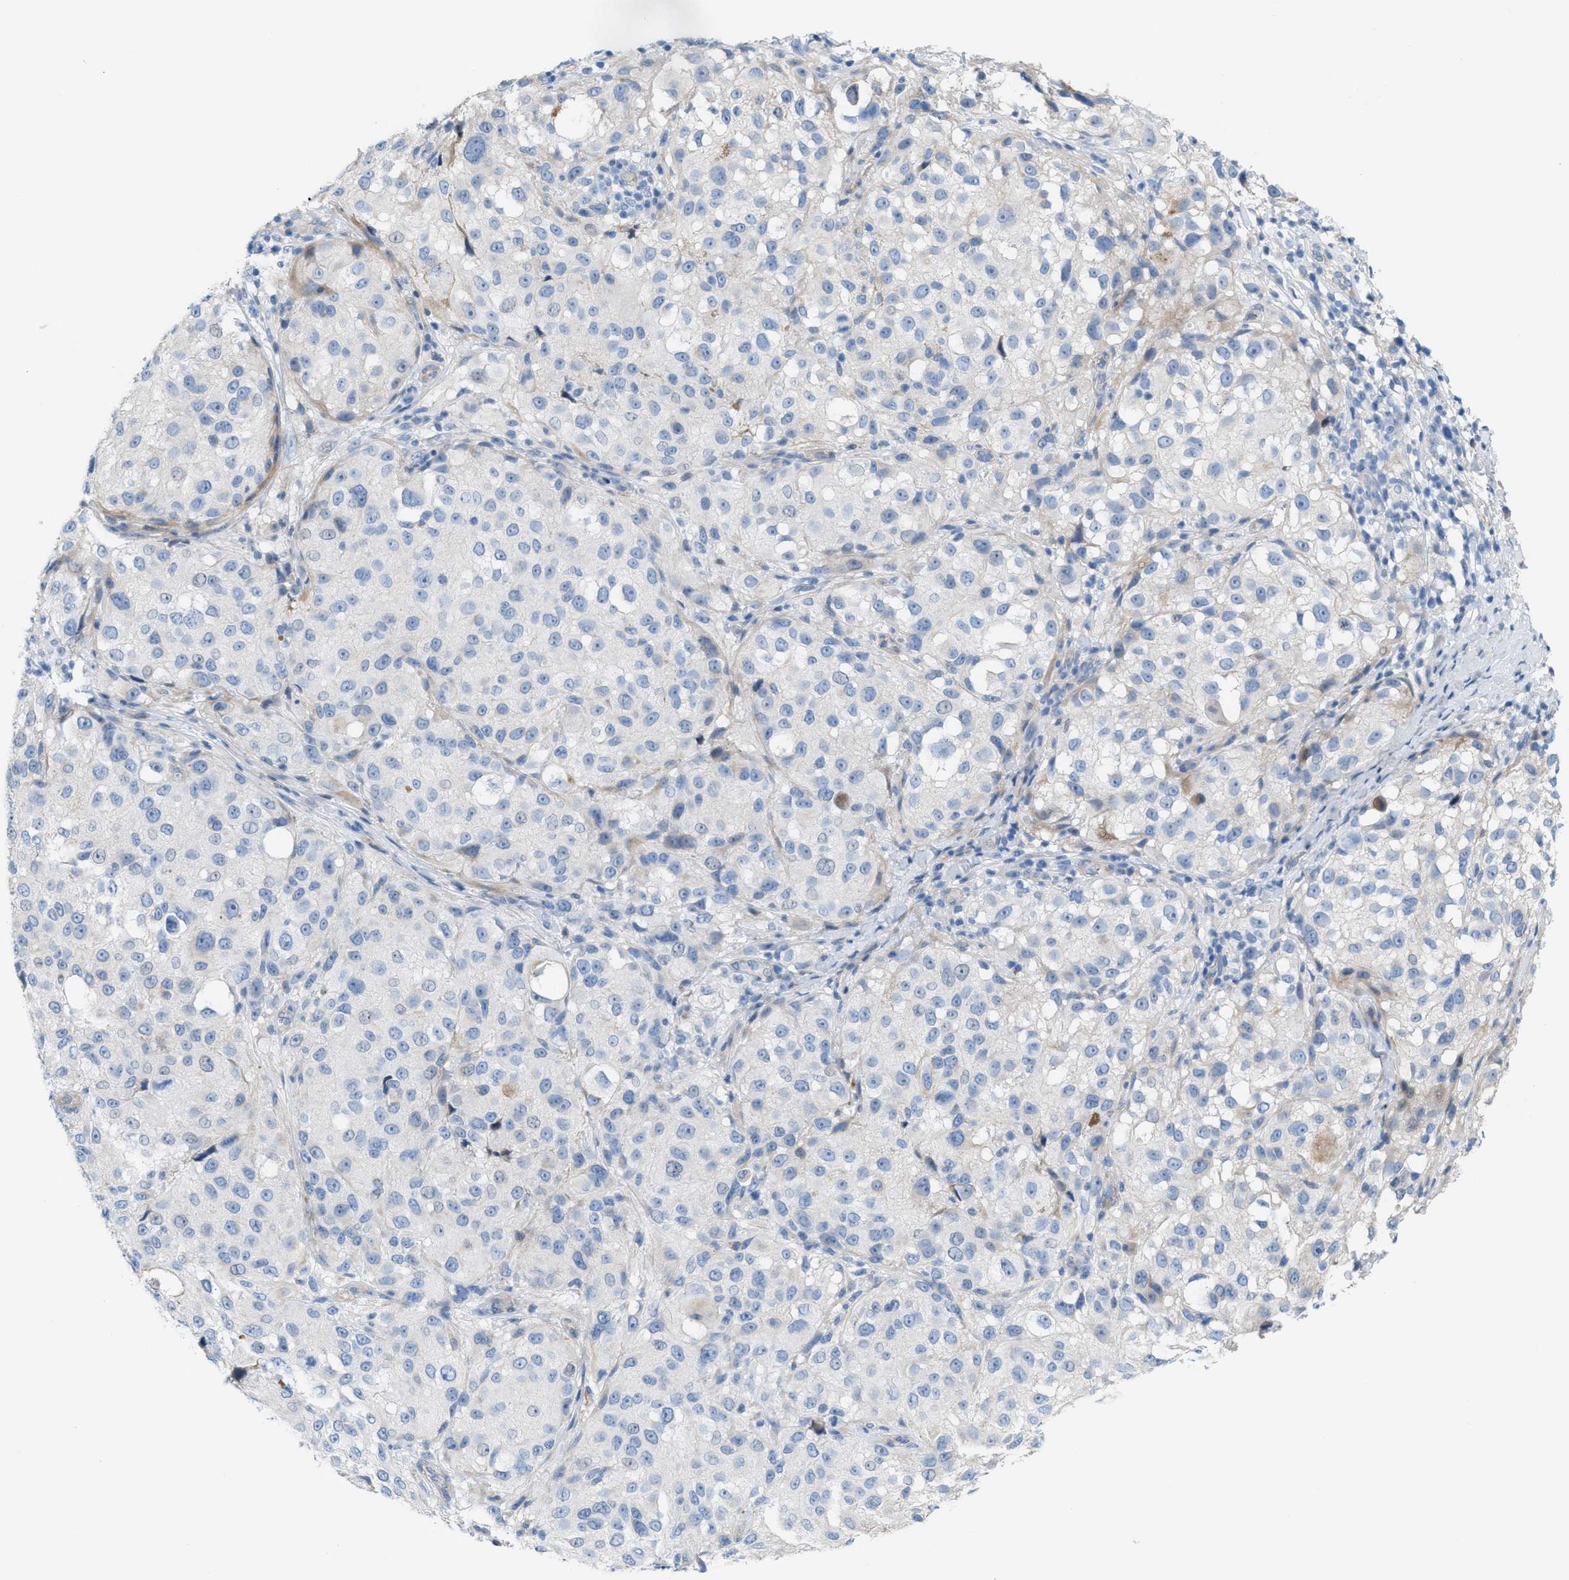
{"staining": {"intensity": "negative", "quantity": "none", "location": "none"}, "tissue": "melanoma", "cell_type": "Tumor cells", "image_type": "cancer", "snomed": [{"axis": "morphology", "description": "Necrosis, NOS"}, {"axis": "morphology", "description": "Malignant melanoma, NOS"}, {"axis": "topography", "description": "Skin"}], "caption": "Tumor cells are negative for brown protein staining in malignant melanoma.", "gene": "MPP3", "patient": {"sex": "female", "age": 87}}